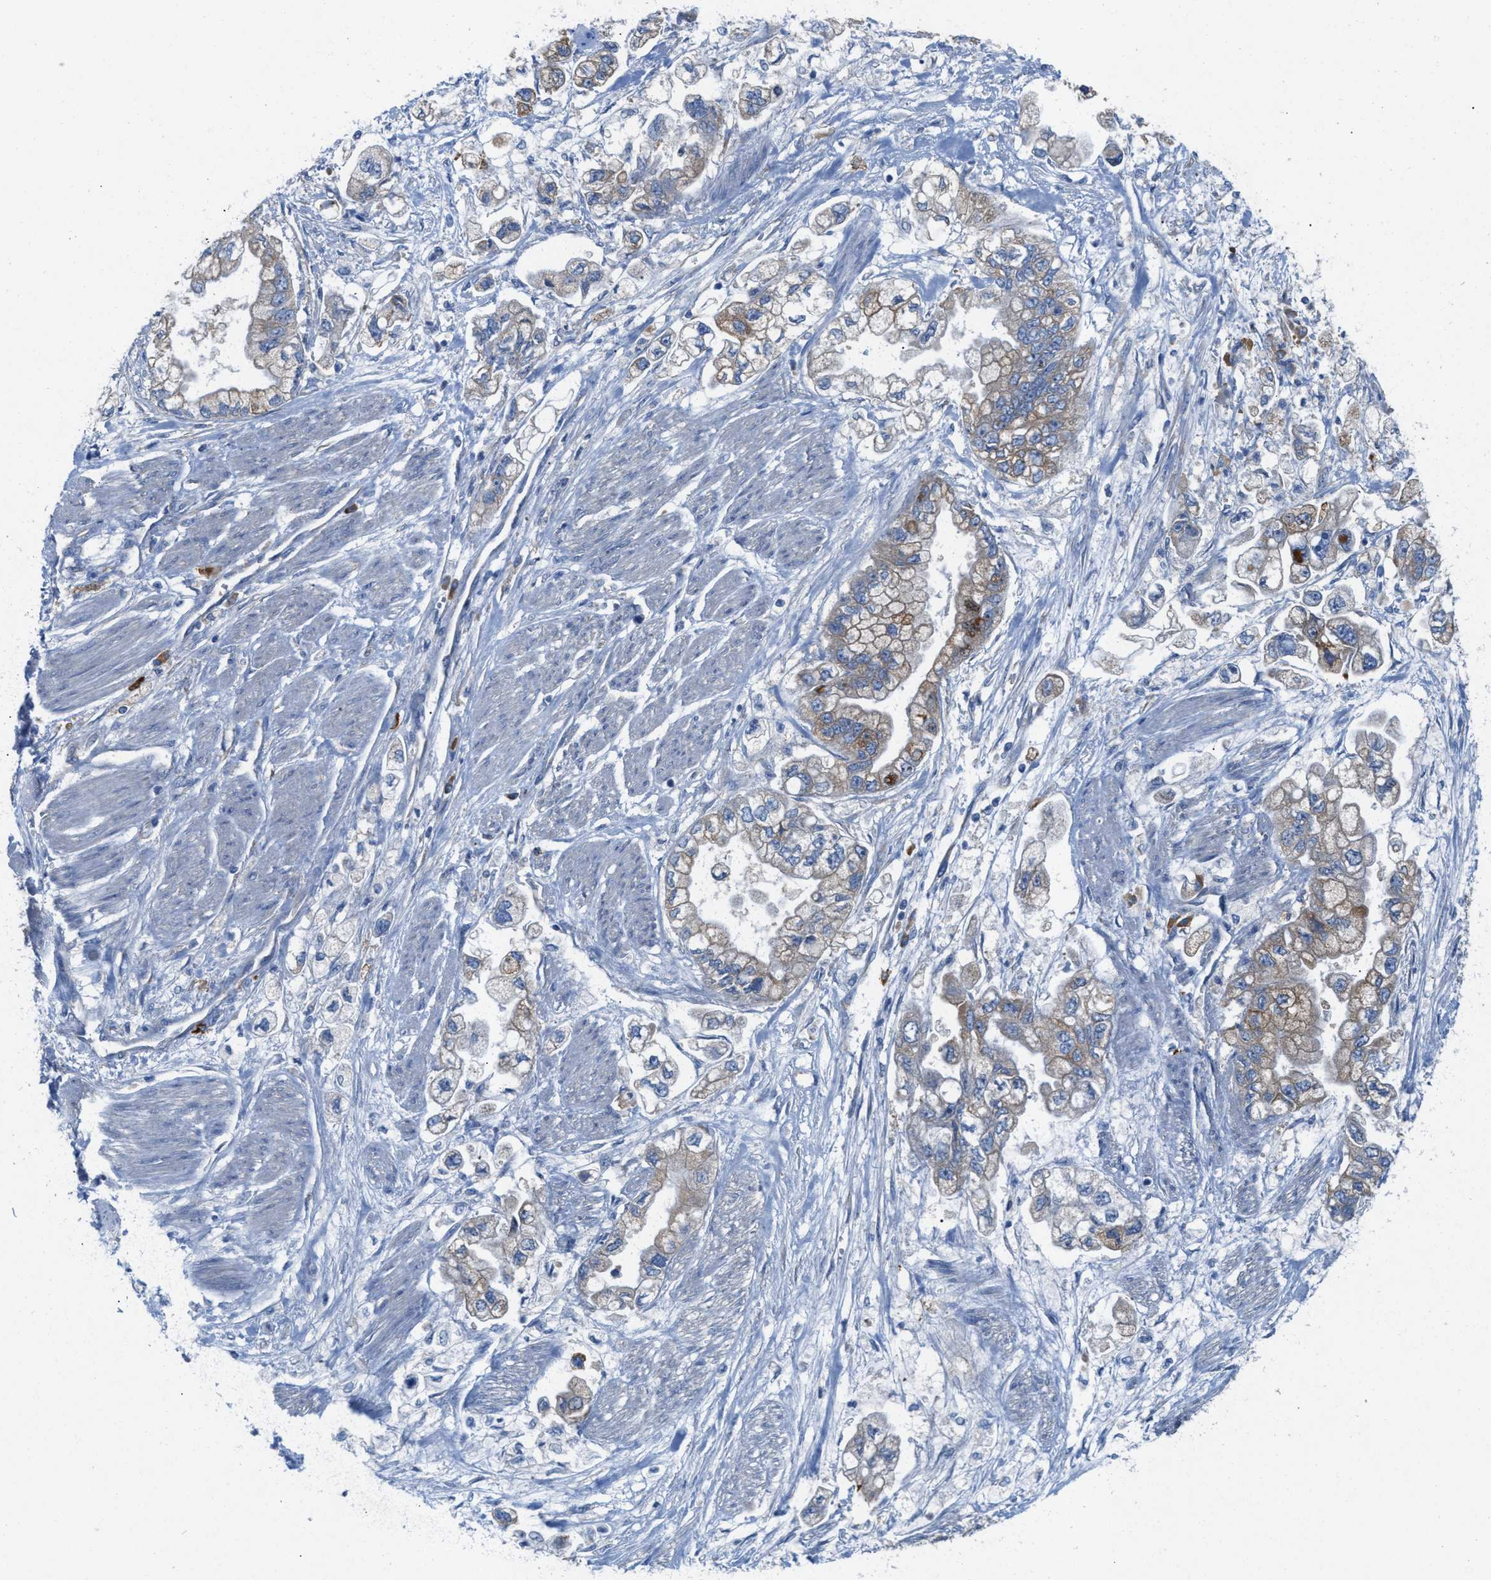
{"staining": {"intensity": "weak", "quantity": "25%-75%", "location": "cytoplasmic/membranous"}, "tissue": "stomach cancer", "cell_type": "Tumor cells", "image_type": "cancer", "snomed": [{"axis": "morphology", "description": "Normal tissue, NOS"}, {"axis": "morphology", "description": "Adenocarcinoma, NOS"}, {"axis": "topography", "description": "Stomach"}], "caption": "Immunohistochemistry image of stomach cancer stained for a protein (brown), which displays low levels of weak cytoplasmic/membranous positivity in approximately 25%-75% of tumor cells.", "gene": "DYNC2I1", "patient": {"sex": "male", "age": 62}}